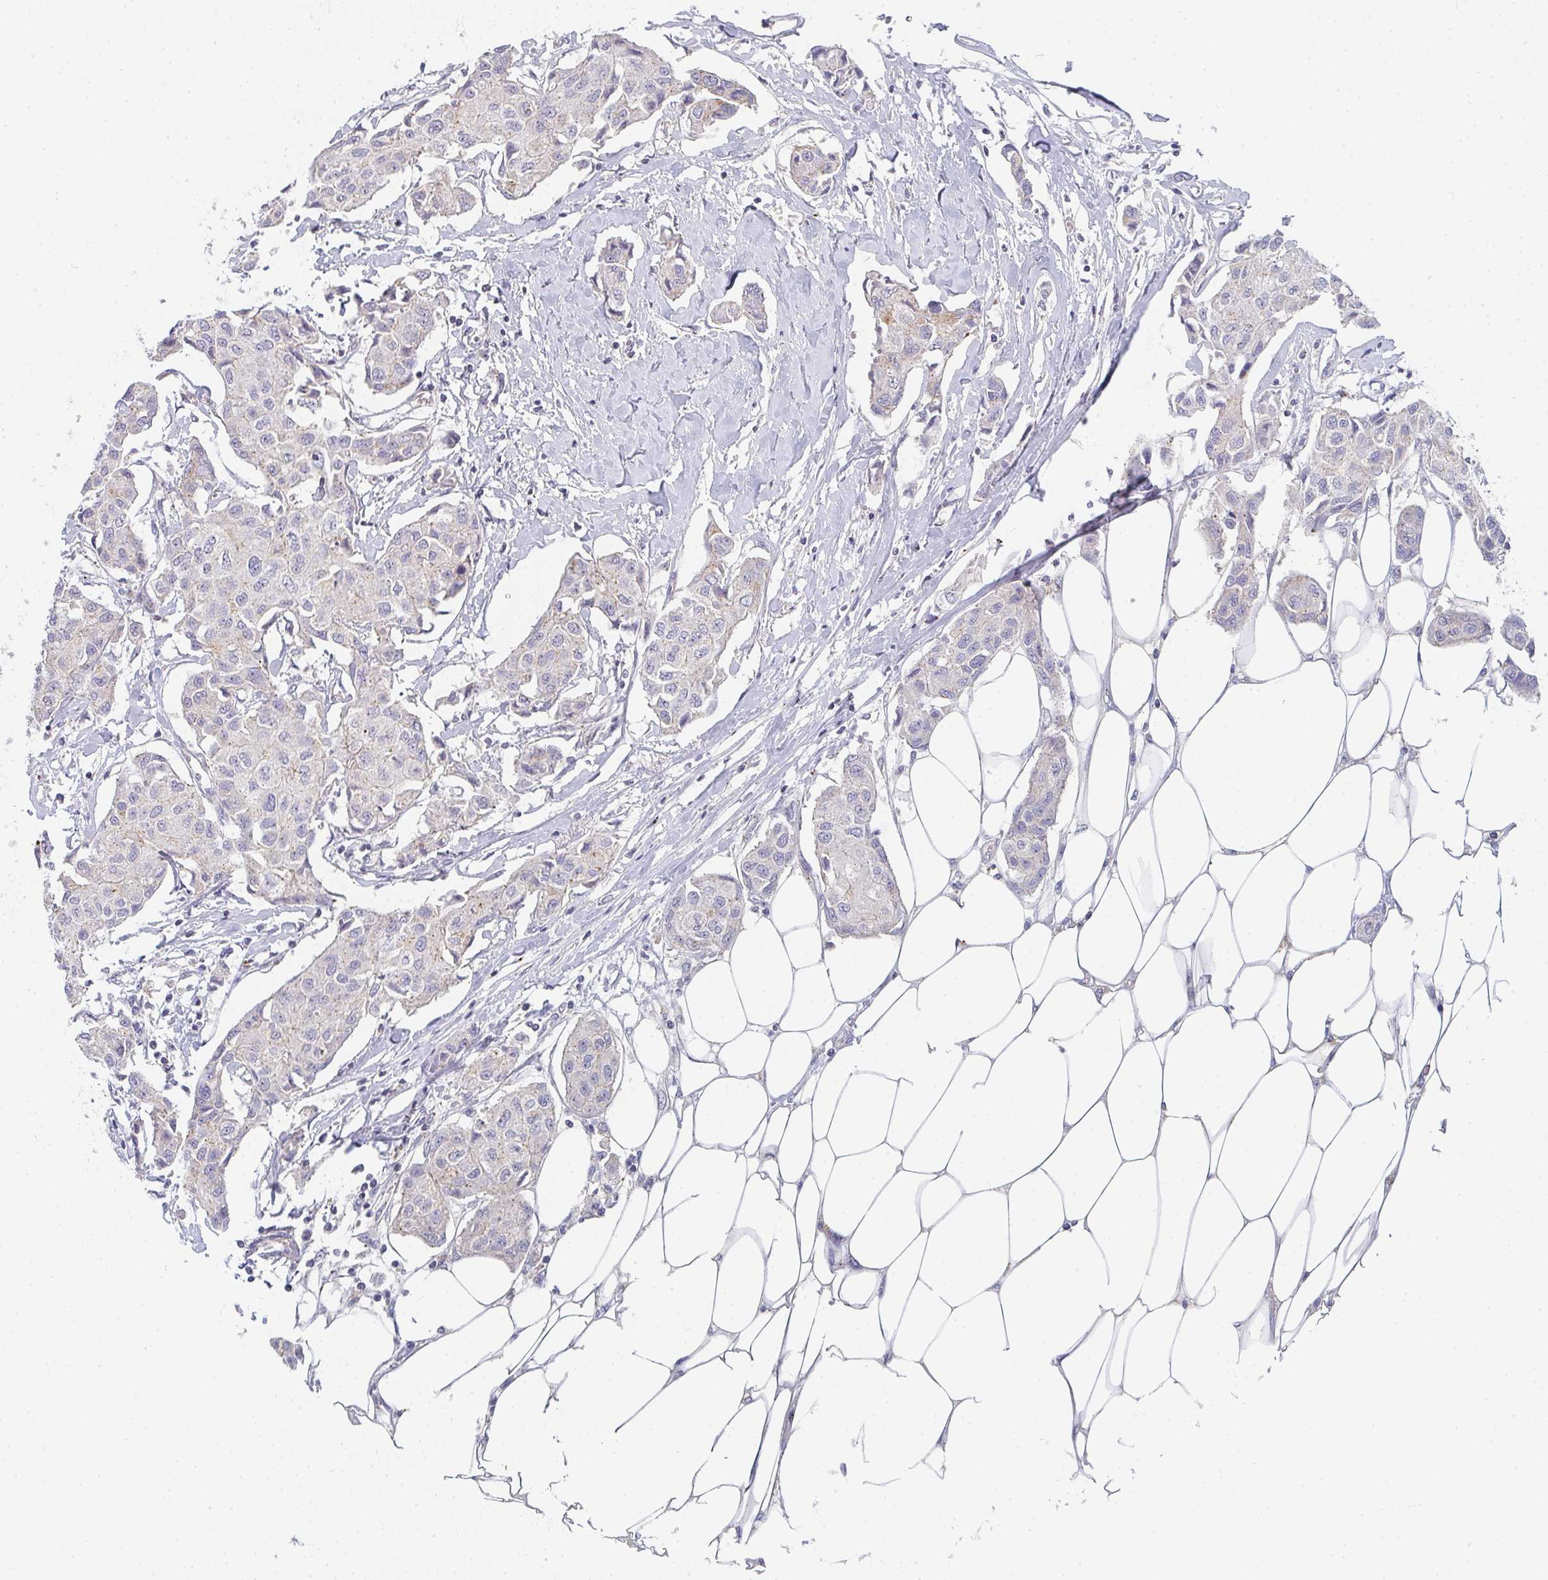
{"staining": {"intensity": "negative", "quantity": "none", "location": "none"}, "tissue": "breast cancer", "cell_type": "Tumor cells", "image_type": "cancer", "snomed": [{"axis": "morphology", "description": "Duct carcinoma"}, {"axis": "topography", "description": "Breast"}, {"axis": "topography", "description": "Lymph node"}], "caption": "Immunohistochemistry image of human invasive ductal carcinoma (breast) stained for a protein (brown), which demonstrates no positivity in tumor cells. (Stains: DAB IHC with hematoxylin counter stain, Microscopy: brightfield microscopy at high magnification).", "gene": "CHMP5", "patient": {"sex": "female", "age": 80}}